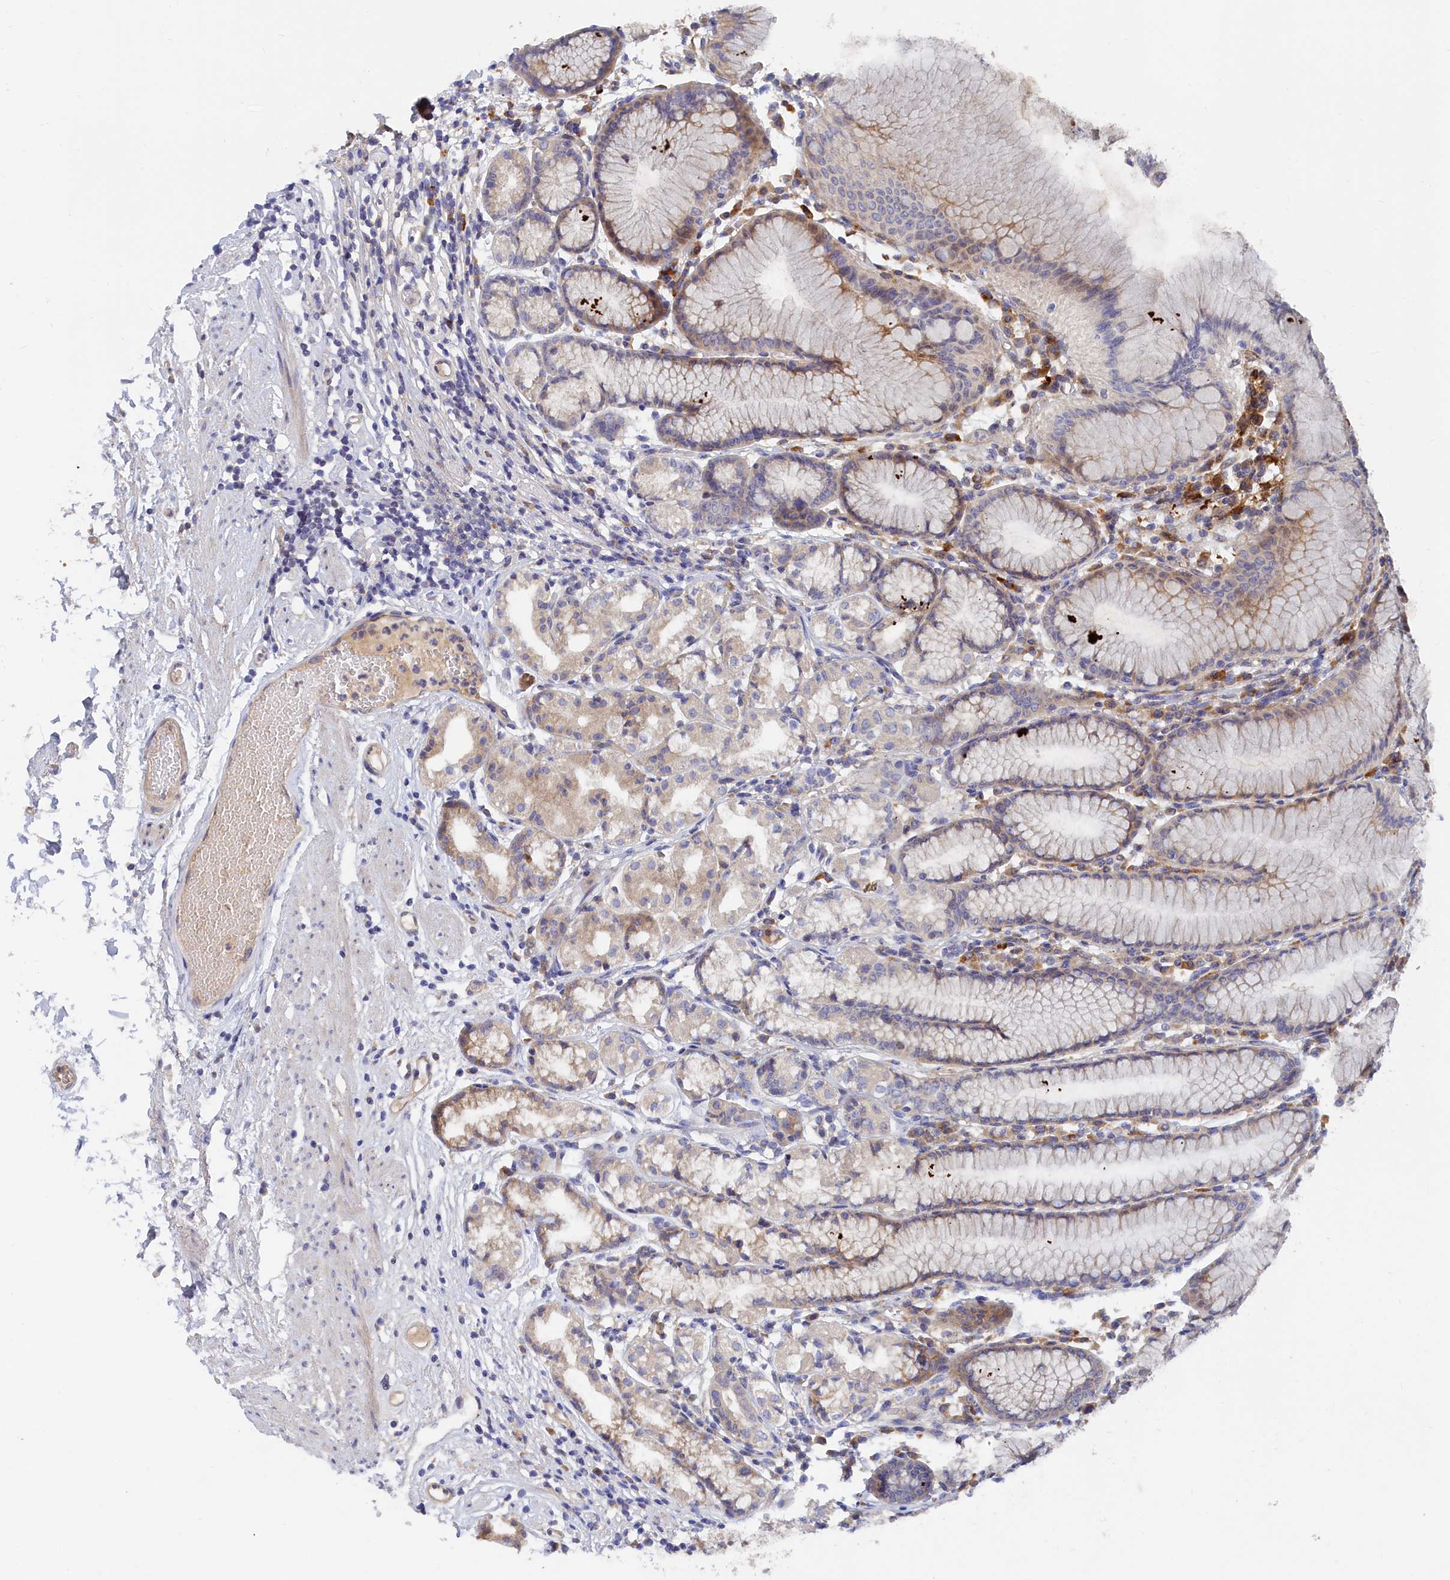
{"staining": {"intensity": "moderate", "quantity": "25%-75%", "location": "cytoplasmic/membranous"}, "tissue": "stomach", "cell_type": "Glandular cells", "image_type": "normal", "snomed": [{"axis": "morphology", "description": "Normal tissue, NOS"}, {"axis": "topography", "description": "Stomach"}], "caption": "A histopathology image of stomach stained for a protein reveals moderate cytoplasmic/membranous brown staining in glandular cells.", "gene": "SPATA5L1", "patient": {"sex": "female", "age": 57}}